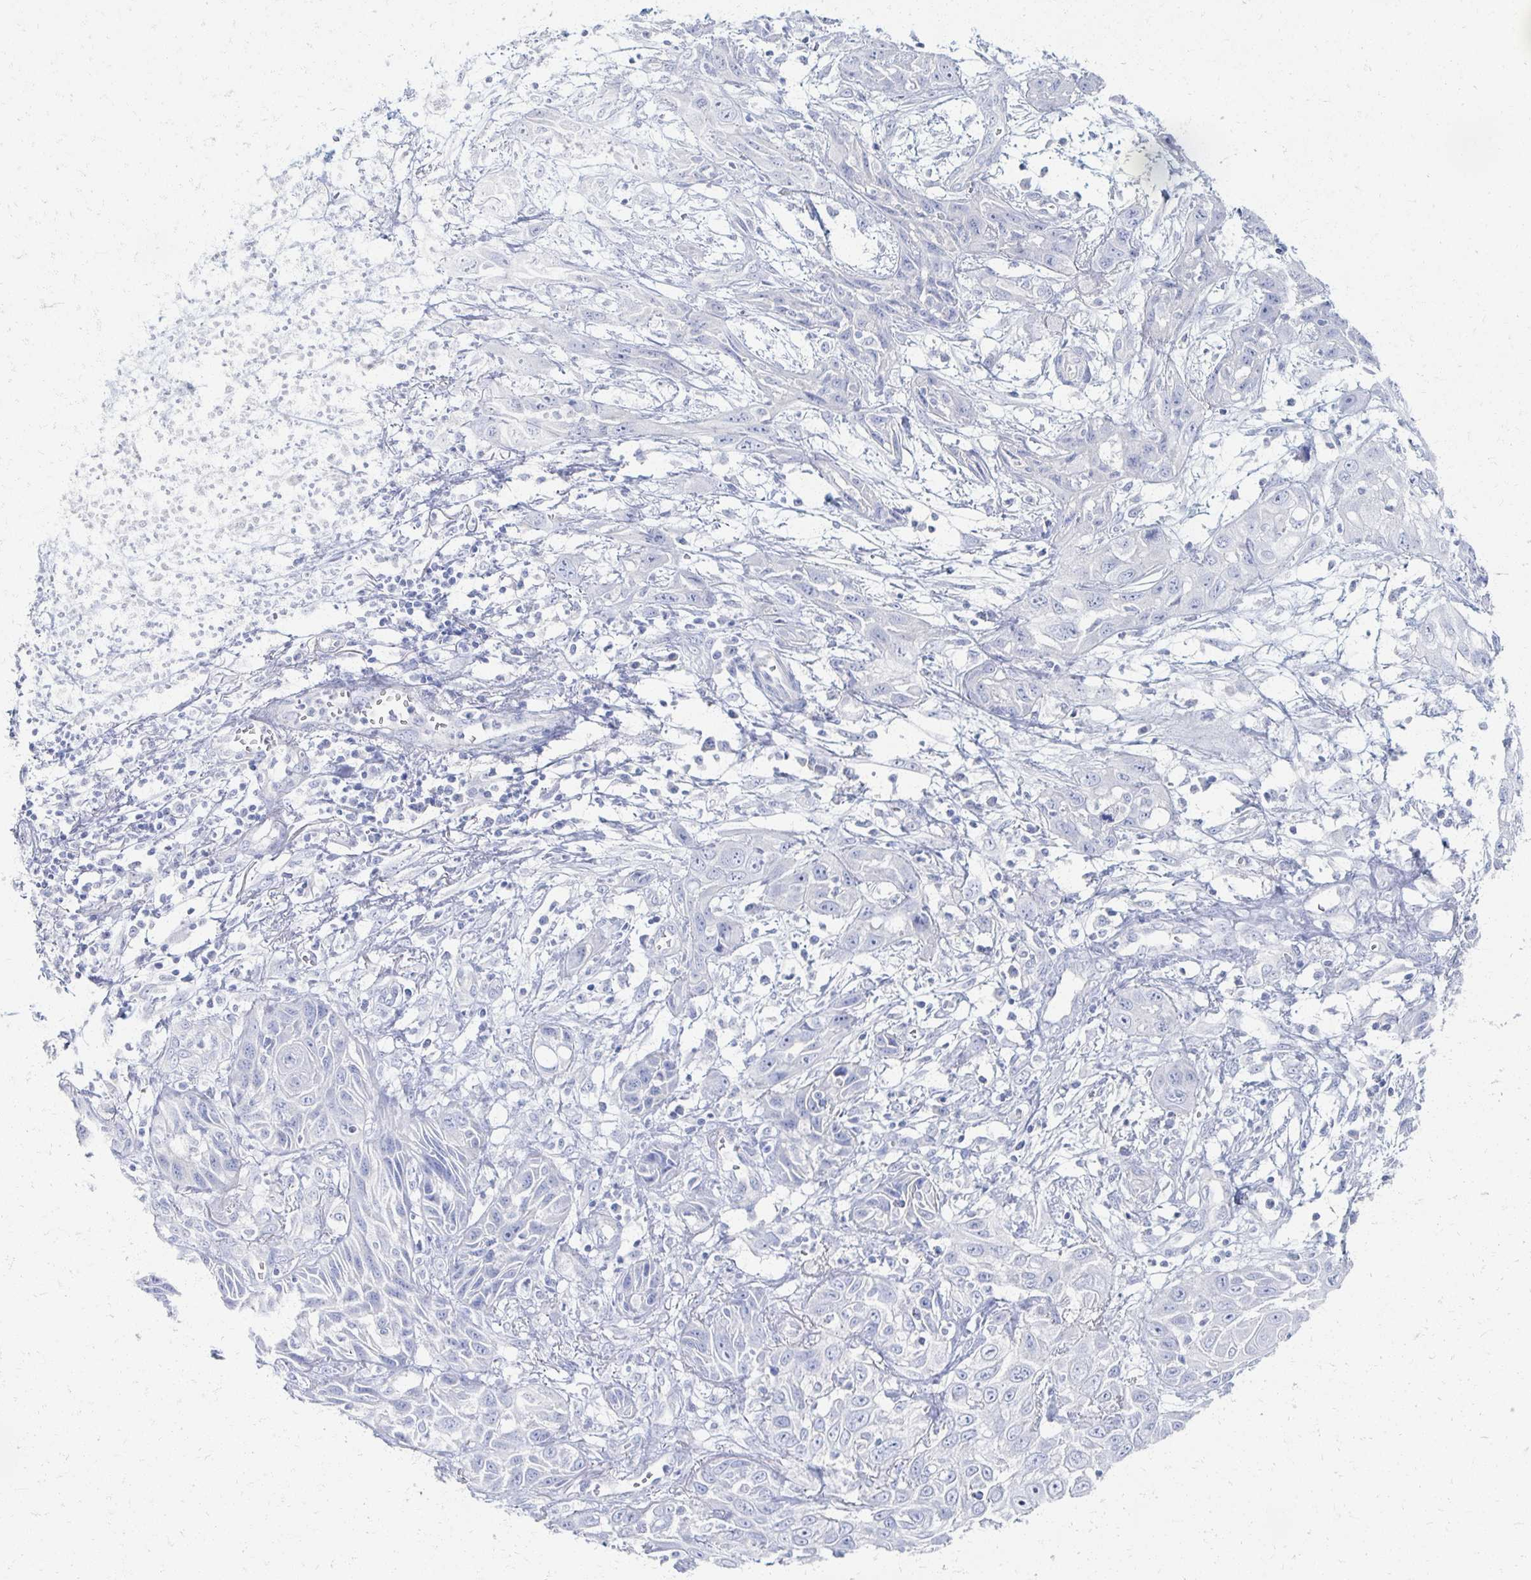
{"staining": {"intensity": "negative", "quantity": "none", "location": "none"}, "tissue": "skin cancer", "cell_type": "Tumor cells", "image_type": "cancer", "snomed": [{"axis": "morphology", "description": "Squamous cell carcinoma, NOS"}, {"axis": "topography", "description": "Skin"}, {"axis": "topography", "description": "Vulva"}], "caption": "Tumor cells are negative for brown protein staining in skin cancer (squamous cell carcinoma).", "gene": "PRR20A", "patient": {"sex": "female", "age": 71}}